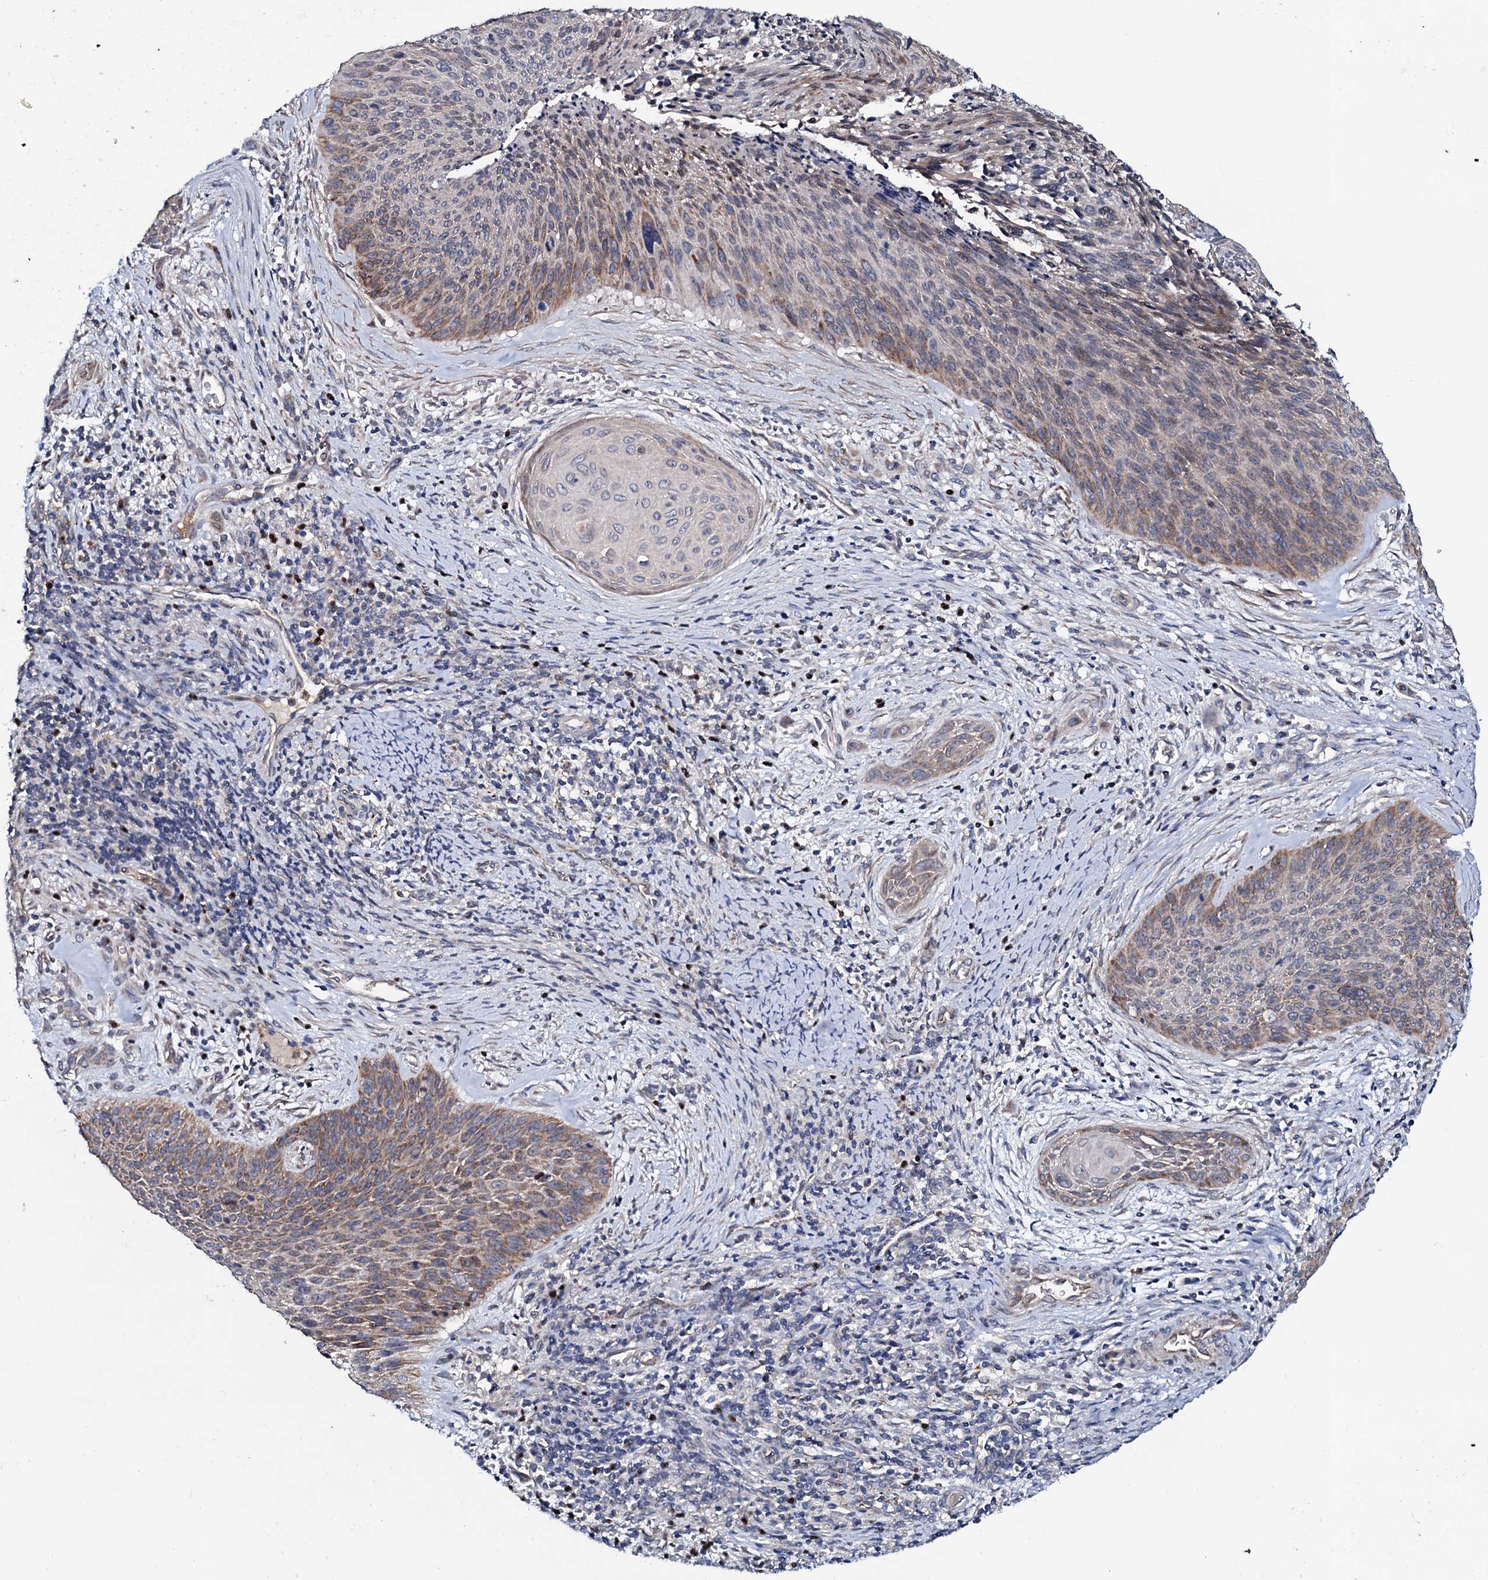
{"staining": {"intensity": "moderate", "quantity": "25%-75%", "location": "cytoplasmic/membranous"}, "tissue": "cervical cancer", "cell_type": "Tumor cells", "image_type": "cancer", "snomed": [{"axis": "morphology", "description": "Squamous cell carcinoma, NOS"}, {"axis": "topography", "description": "Cervix"}], "caption": "Moderate cytoplasmic/membranous expression is seen in approximately 25%-75% of tumor cells in cervical cancer.", "gene": "PPP1R3D", "patient": {"sex": "female", "age": 55}}